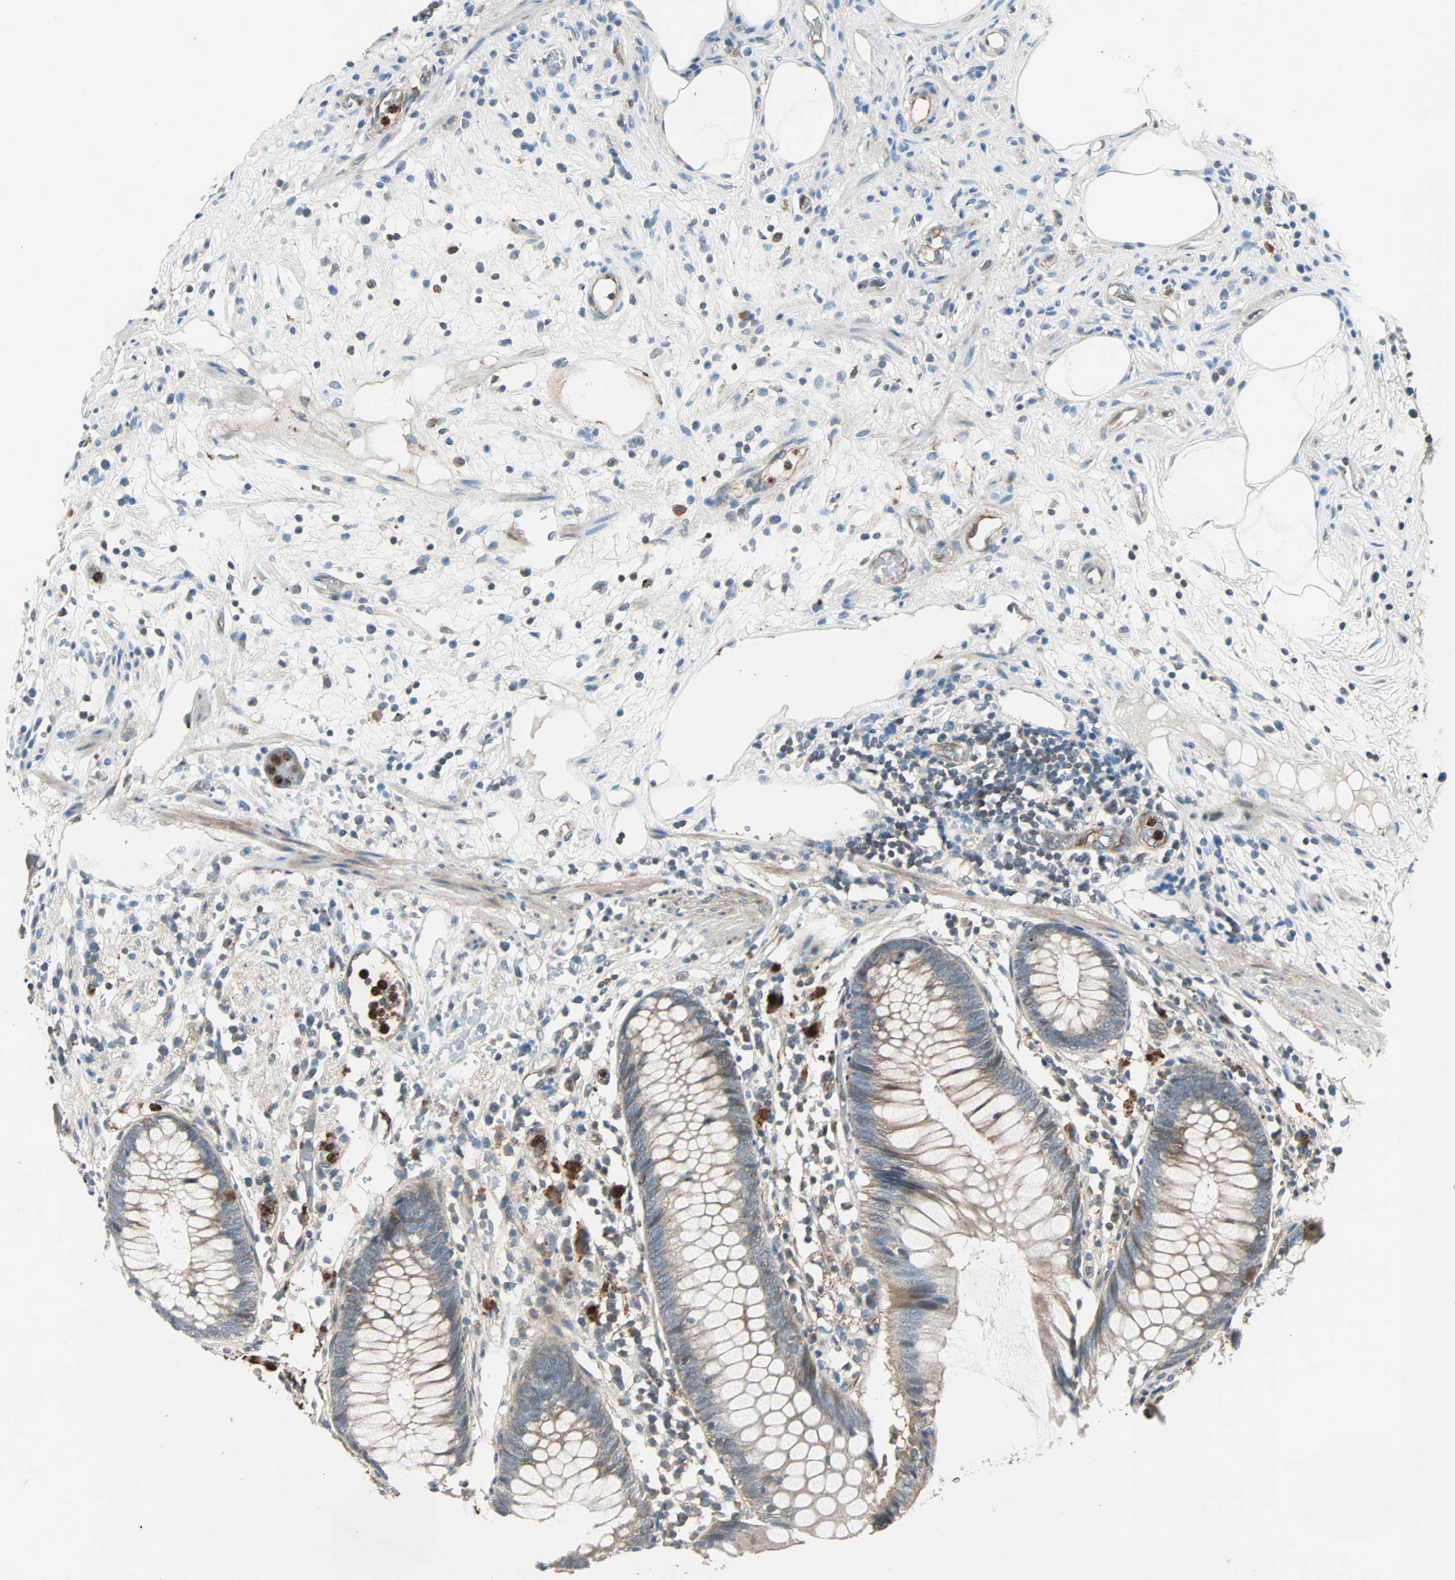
{"staining": {"intensity": "moderate", "quantity": ">75%", "location": "cytoplasmic/membranous"}, "tissue": "appendix", "cell_type": "Glandular cells", "image_type": "normal", "snomed": [{"axis": "morphology", "description": "Normal tissue, NOS"}, {"axis": "topography", "description": "Appendix"}], "caption": "Brown immunohistochemical staining in benign appendix reveals moderate cytoplasmic/membranous staining in about >75% of glandular cells. (Stains: DAB (3,3'-diaminobenzidine) in brown, nuclei in blue, Microscopy: brightfield microscopy at high magnification).", "gene": "GCK", "patient": {"sex": "male", "age": 38}}